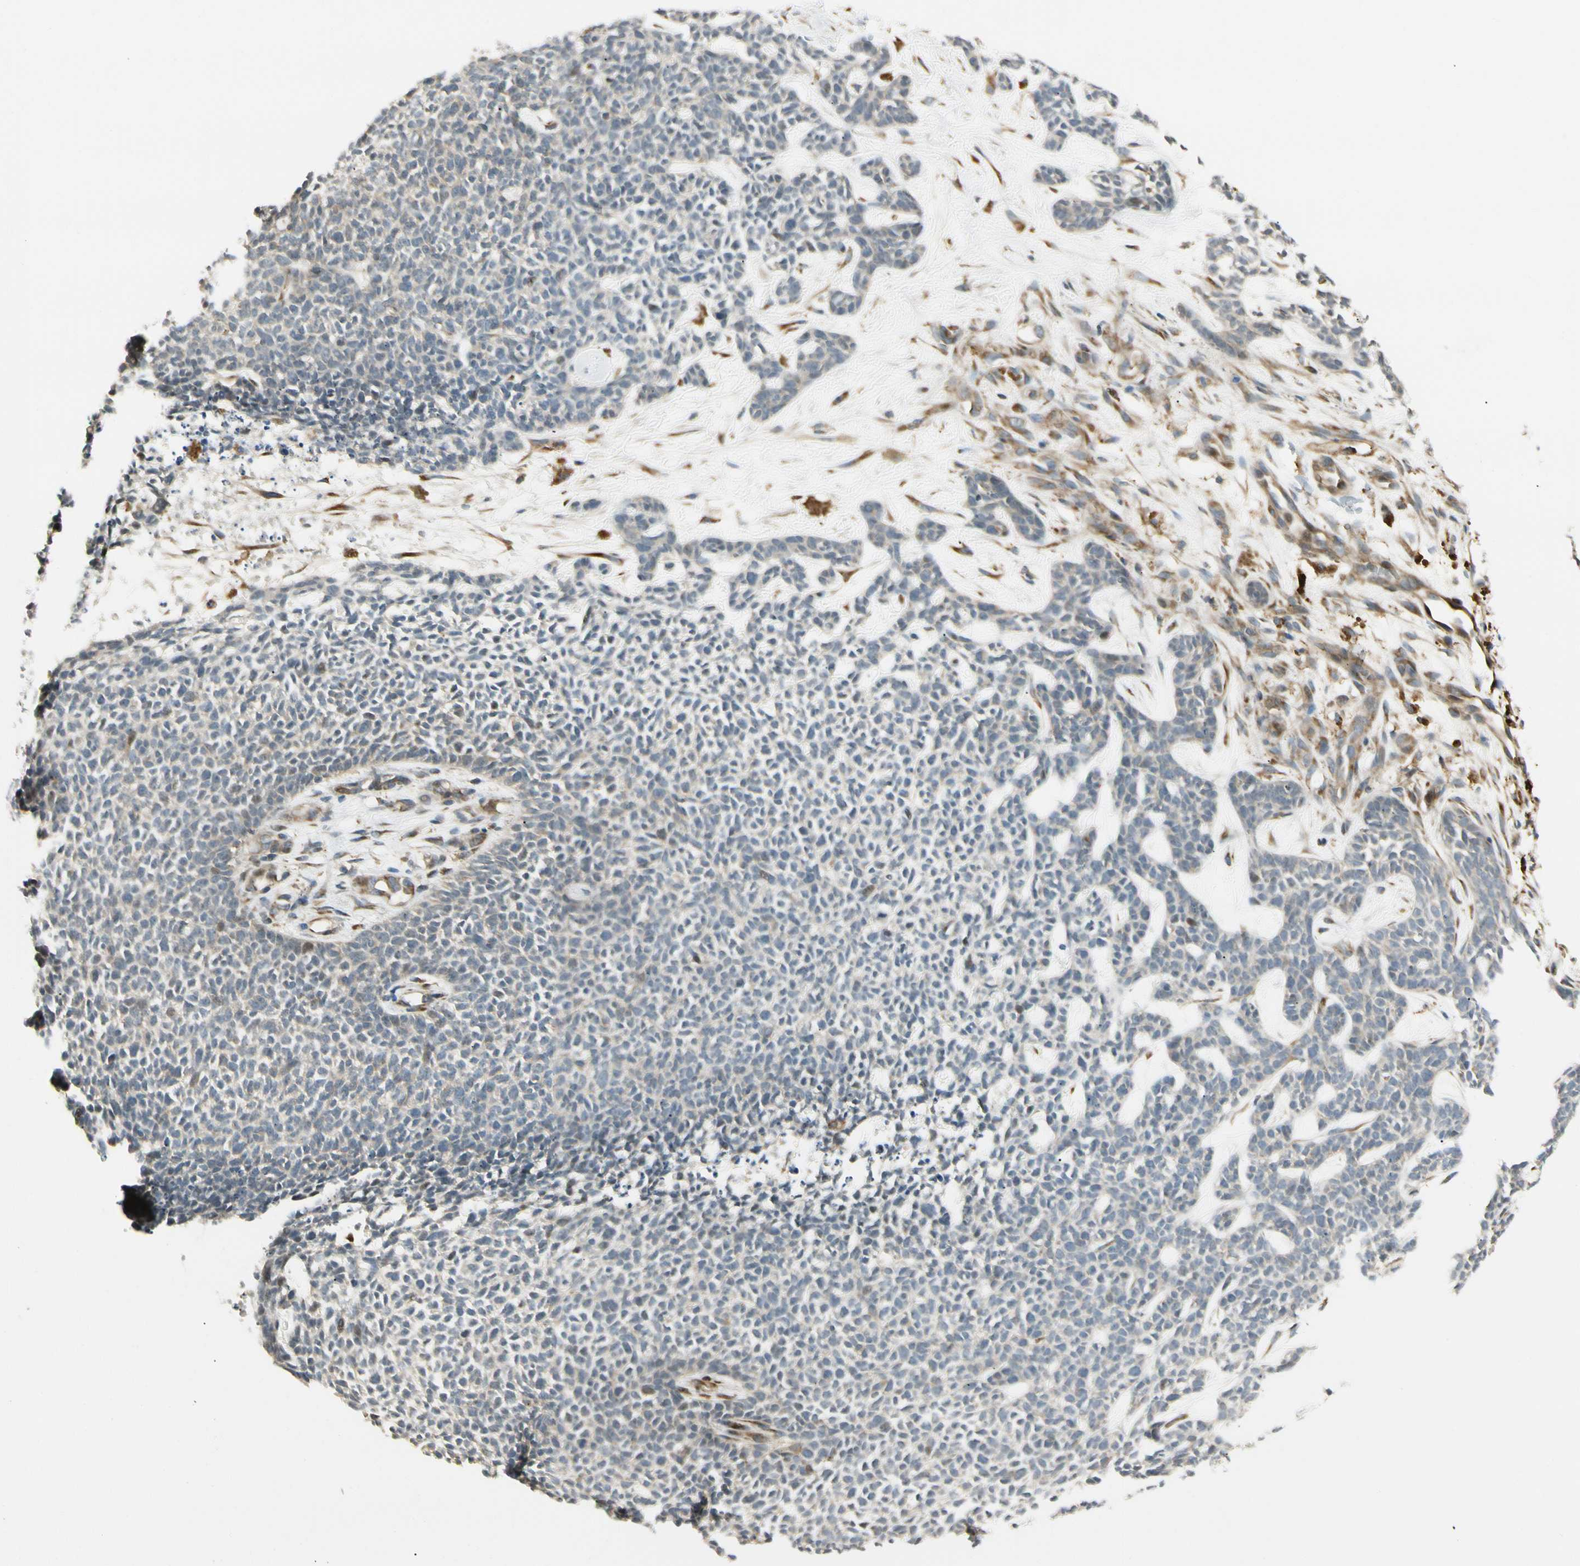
{"staining": {"intensity": "negative", "quantity": "none", "location": "none"}, "tissue": "skin cancer", "cell_type": "Tumor cells", "image_type": "cancer", "snomed": [{"axis": "morphology", "description": "Basal cell carcinoma"}, {"axis": "topography", "description": "Skin"}], "caption": "IHC photomicrograph of neoplastic tissue: human skin cancer stained with DAB reveals no significant protein positivity in tumor cells.", "gene": "FNDC3B", "patient": {"sex": "female", "age": 84}}